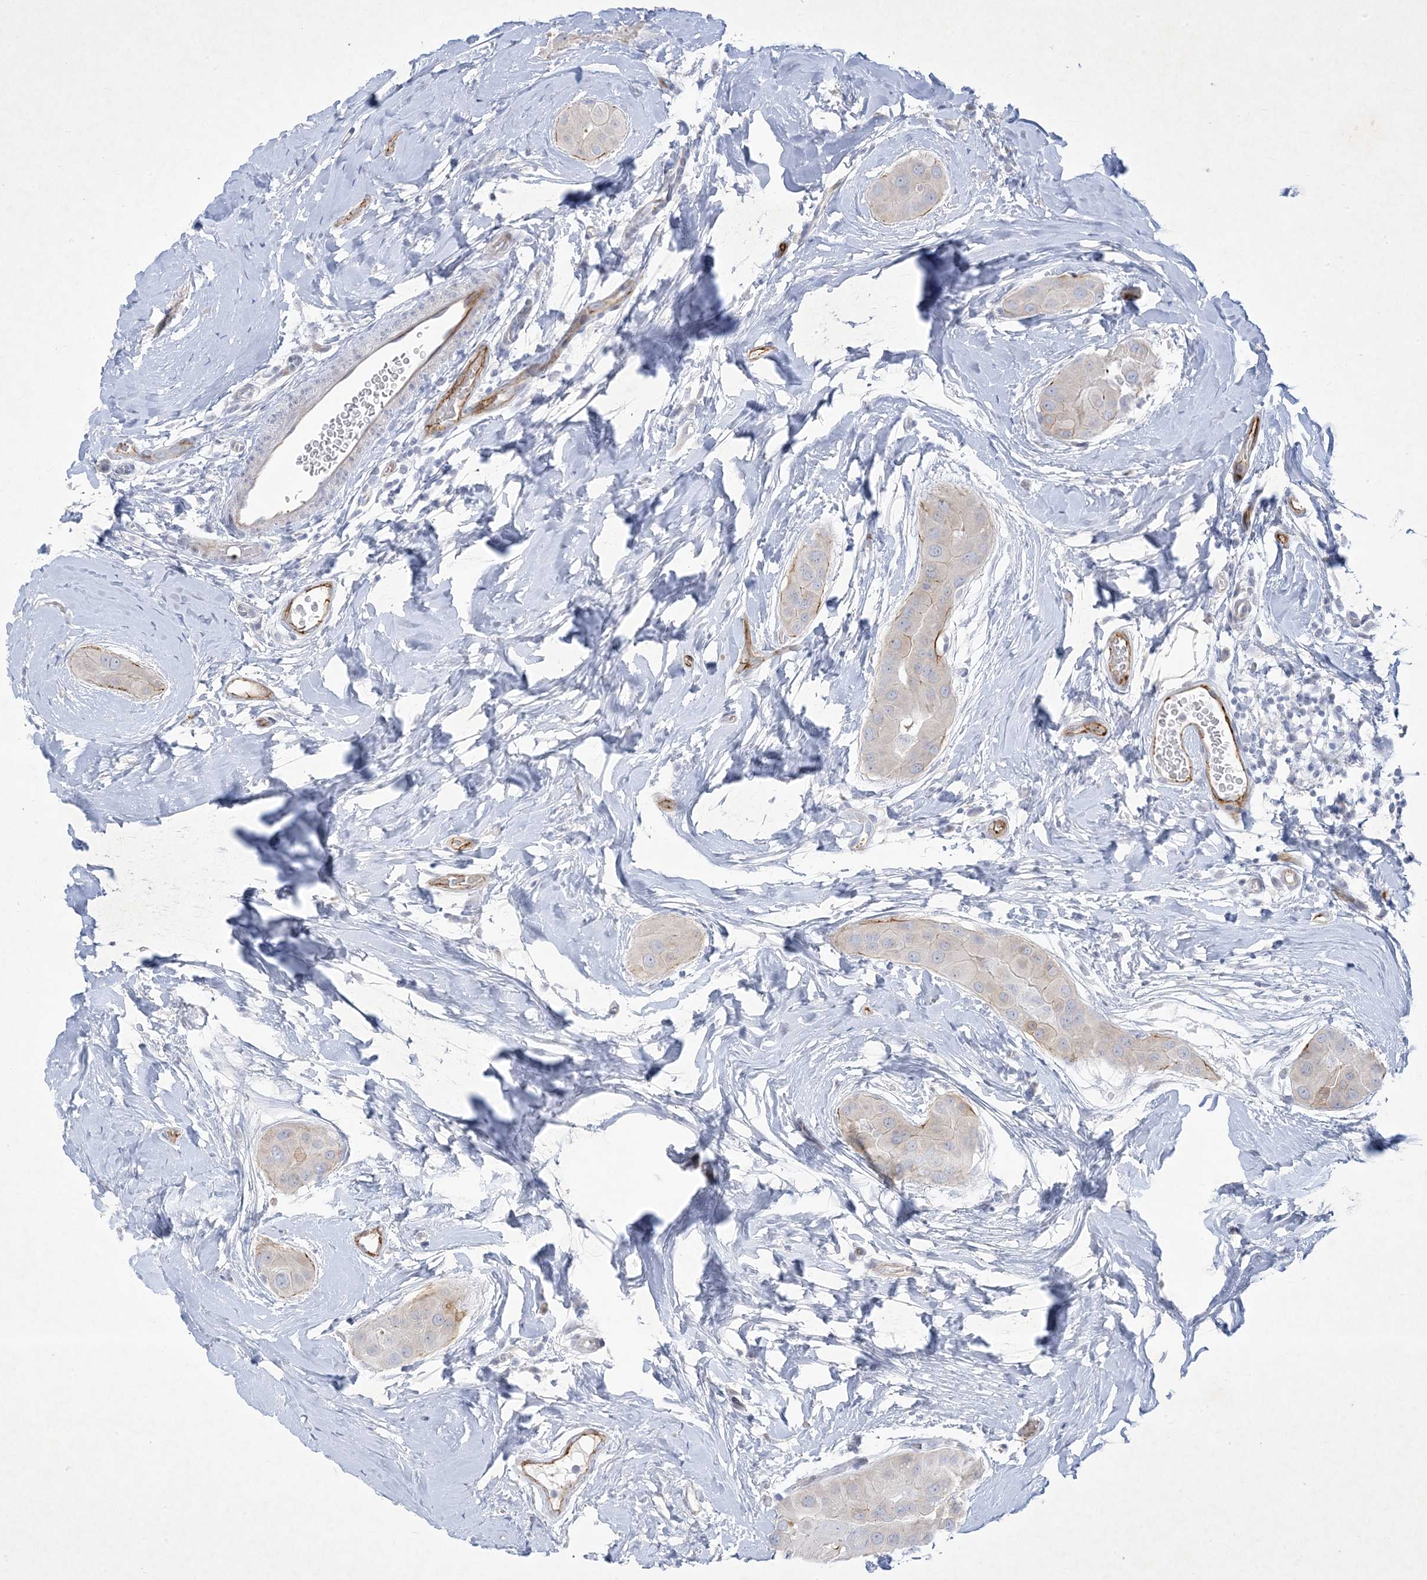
{"staining": {"intensity": "negative", "quantity": "none", "location": "none"}, "tissue": "thyroid cancer", "cell_type": "Tumor cells", "image_type": "cancer", "snomed": [{"axis": "morphology", "description": "Papillary adenocarcinoma, NOS"}, {"axis": "topography", "description": "Thyroid gland"}], "caption": "A photomicrograph of thyroid cancer stained for a protein reveals no brown staining in tumor cells.", "gene": "B3GNT7", "patient": {"sex": "male", "age": 33}}